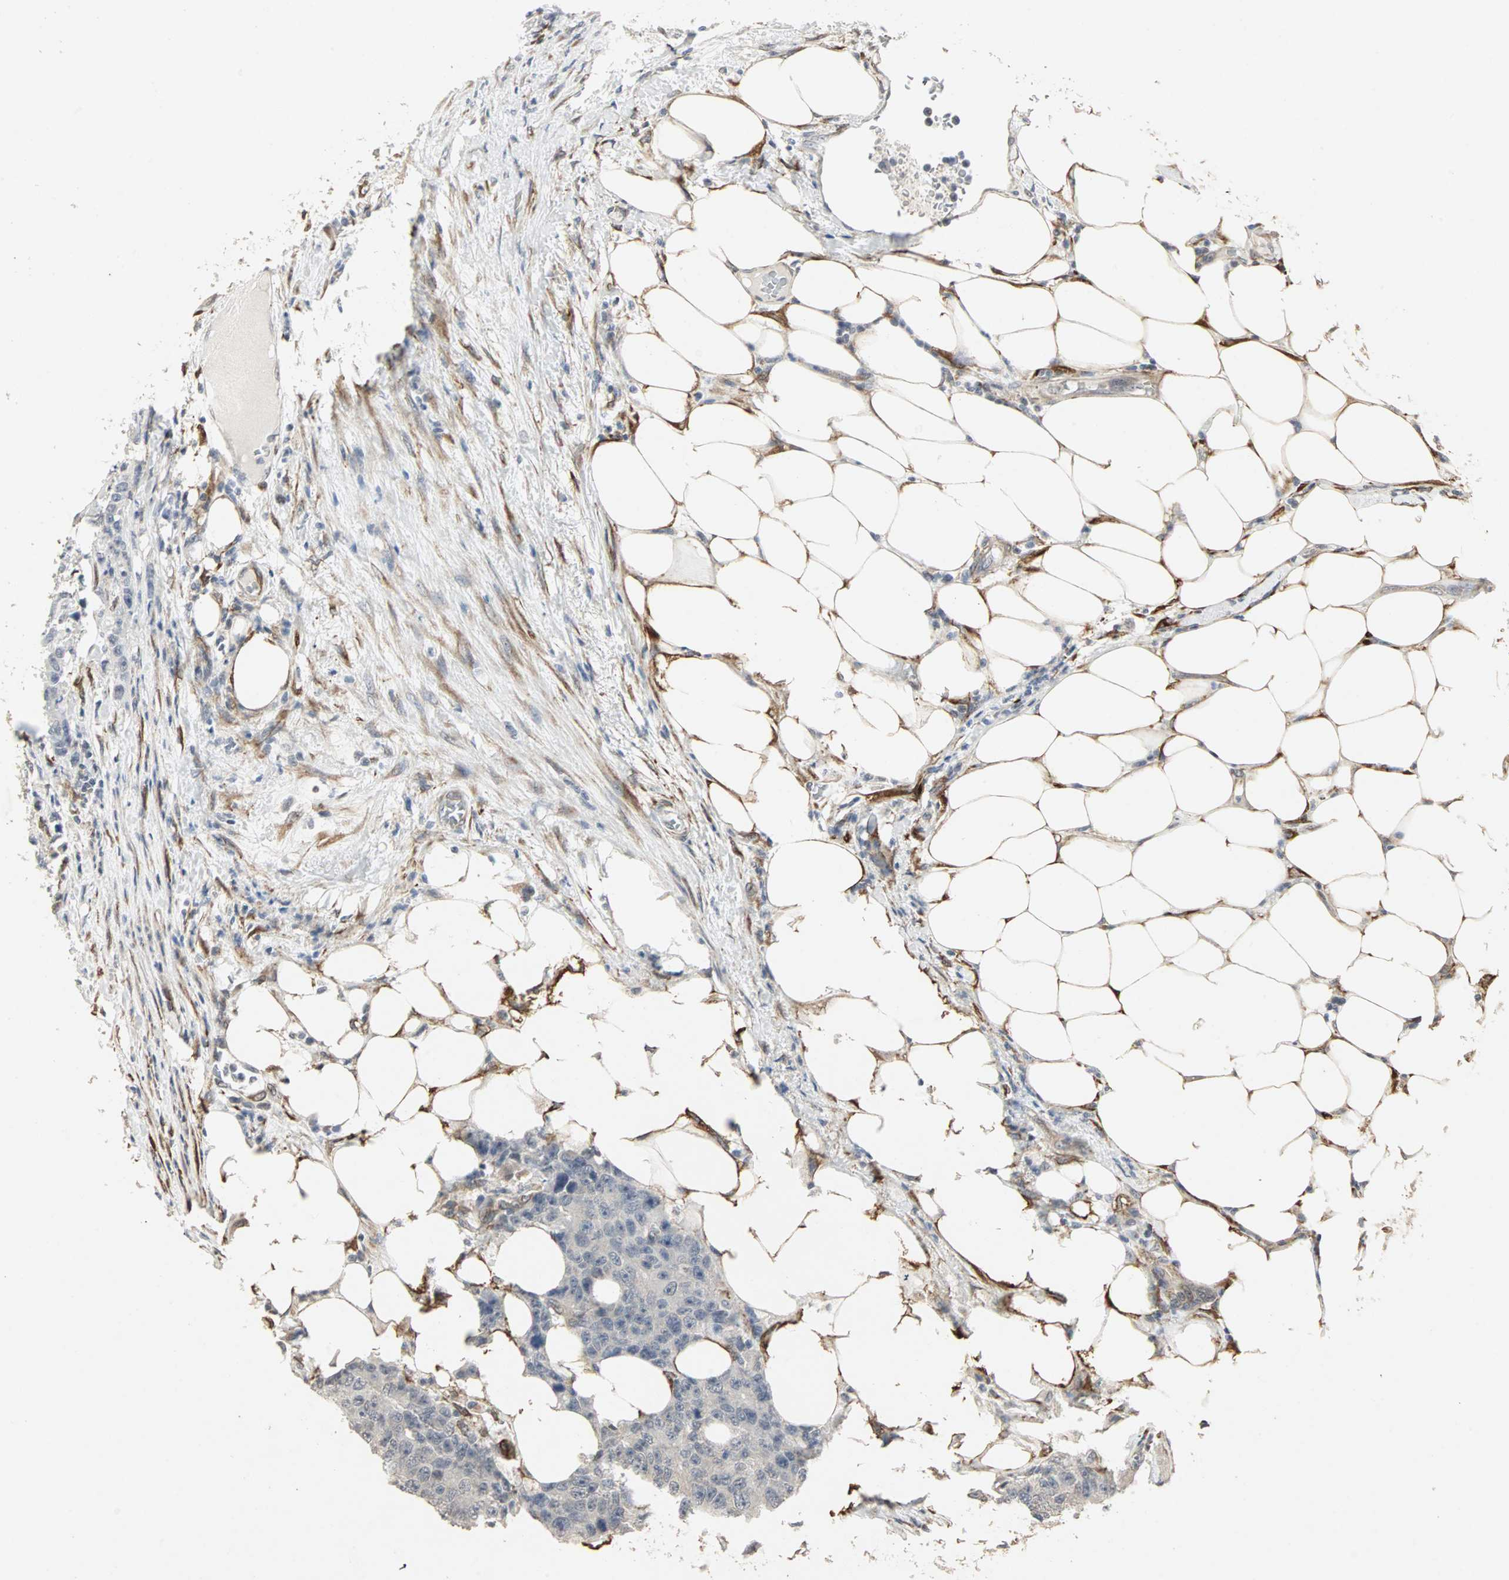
{"staining": {"intensity": "negative", "quantity": "none", "location": "none"}, "tissue": "colorectal cancer", "cell_type": "Tumor cells", "image_type": "cancer", "snomed": [{"axis": "morphology", "description": "Adenocarcinoma, NOS"}, {"axis": "topography", "description": "Colon"}], "caption": "The micrograph demonstrates no significant positivity in tumor cells of colorectal adenocarcinoma.", "gene": "TRPV4", "patient": {"sex": "female", "age": 86}}